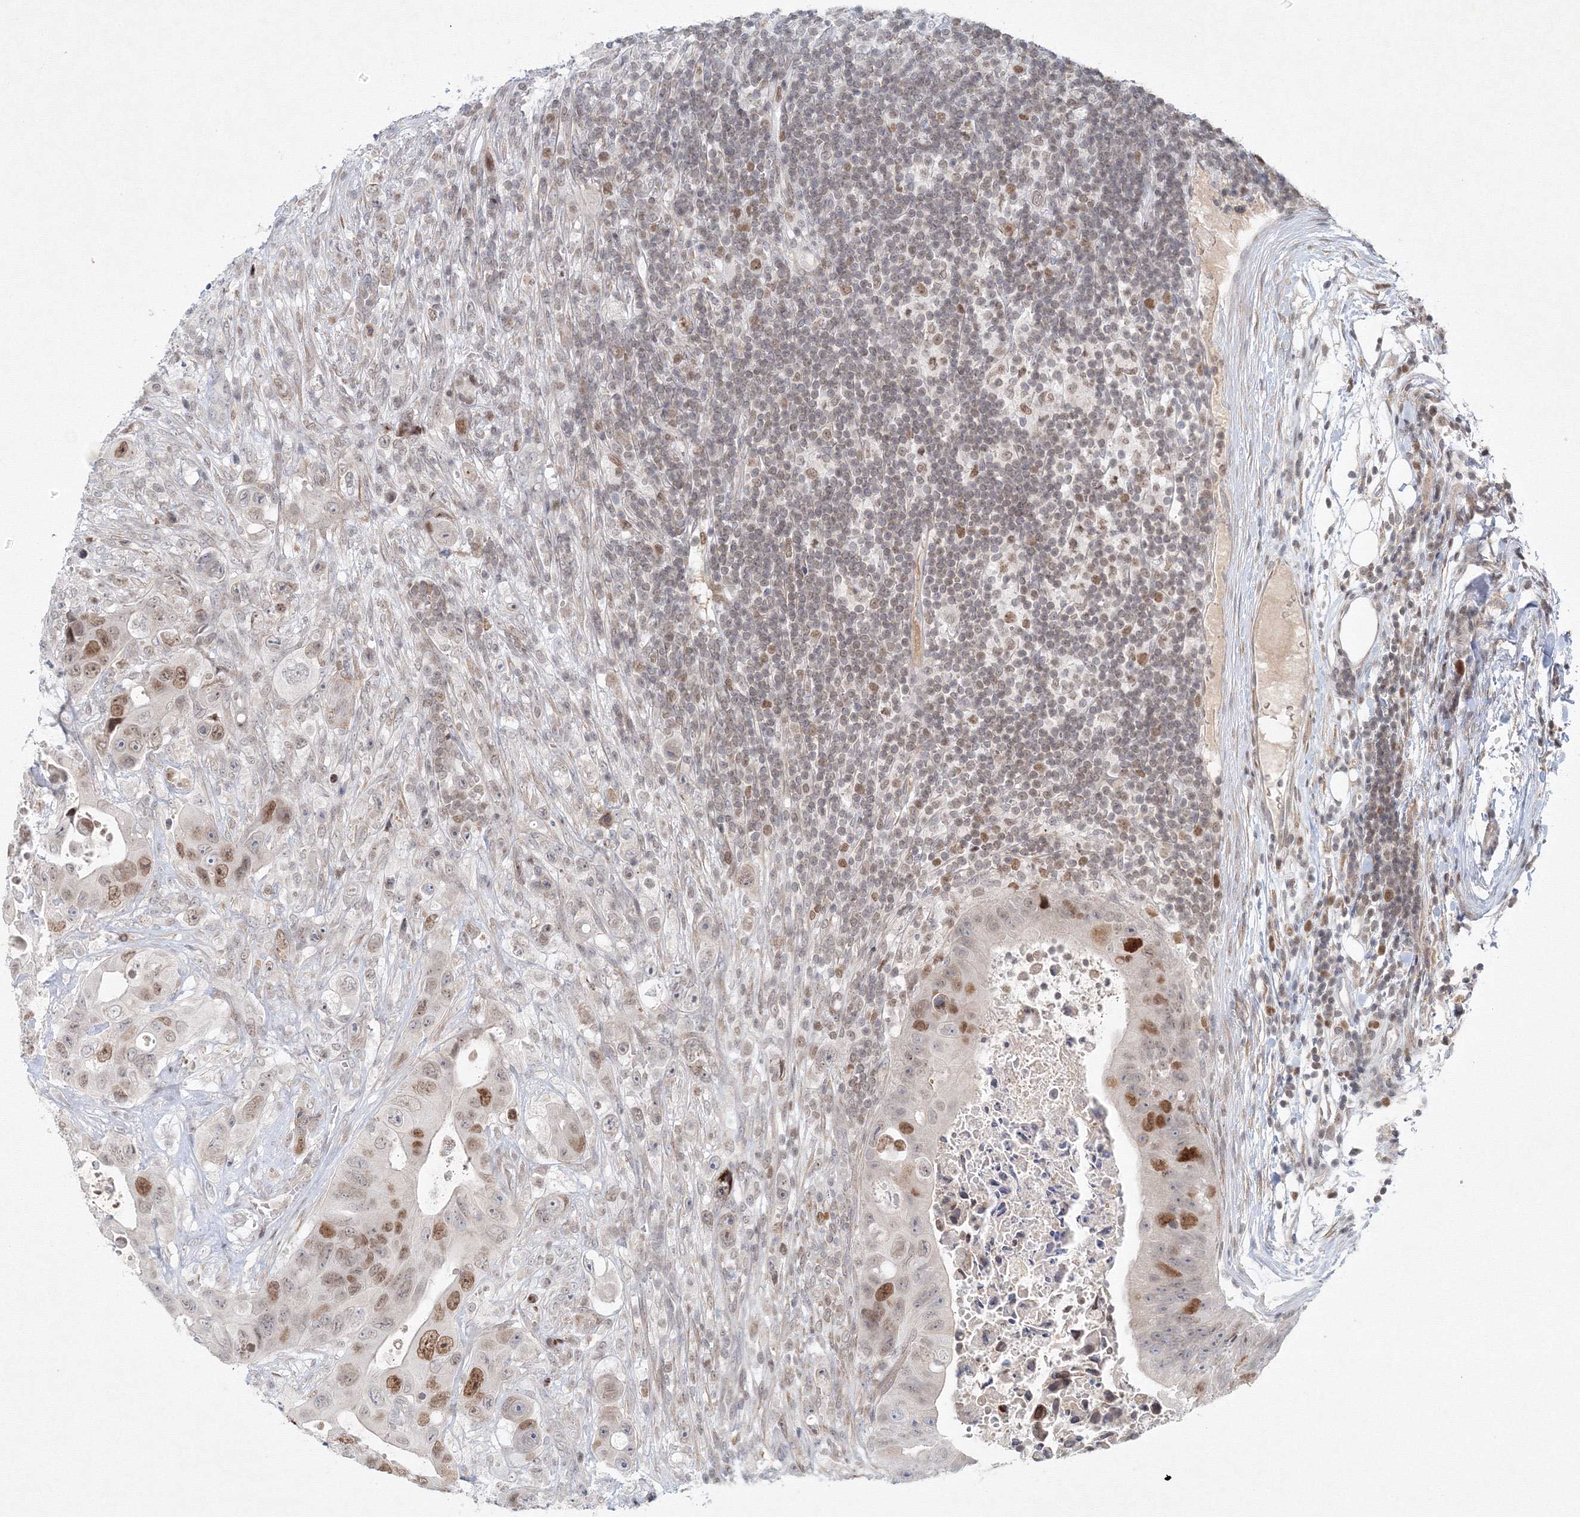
{"staining": {"intensity": "moderate", "quantity": "25%-75%", "location": "nuclear"}, "tissue": "colorectal cancer", "cell_type": "Tumor cells", "image_type": "cancer", "snomed": [{"axis": "morphology", "description": "Adenocarcinoma, NOS"}, {"axis": "topography", "description": "Colon"}], "caption": "Colorectal adenocarcinoma stained with a brown dye displays moderate nuclear positive staining in approximately 25%-75% of tumor cells.", "gene": "KIF4A", "patient": {"sex": "female", "age": 46}}